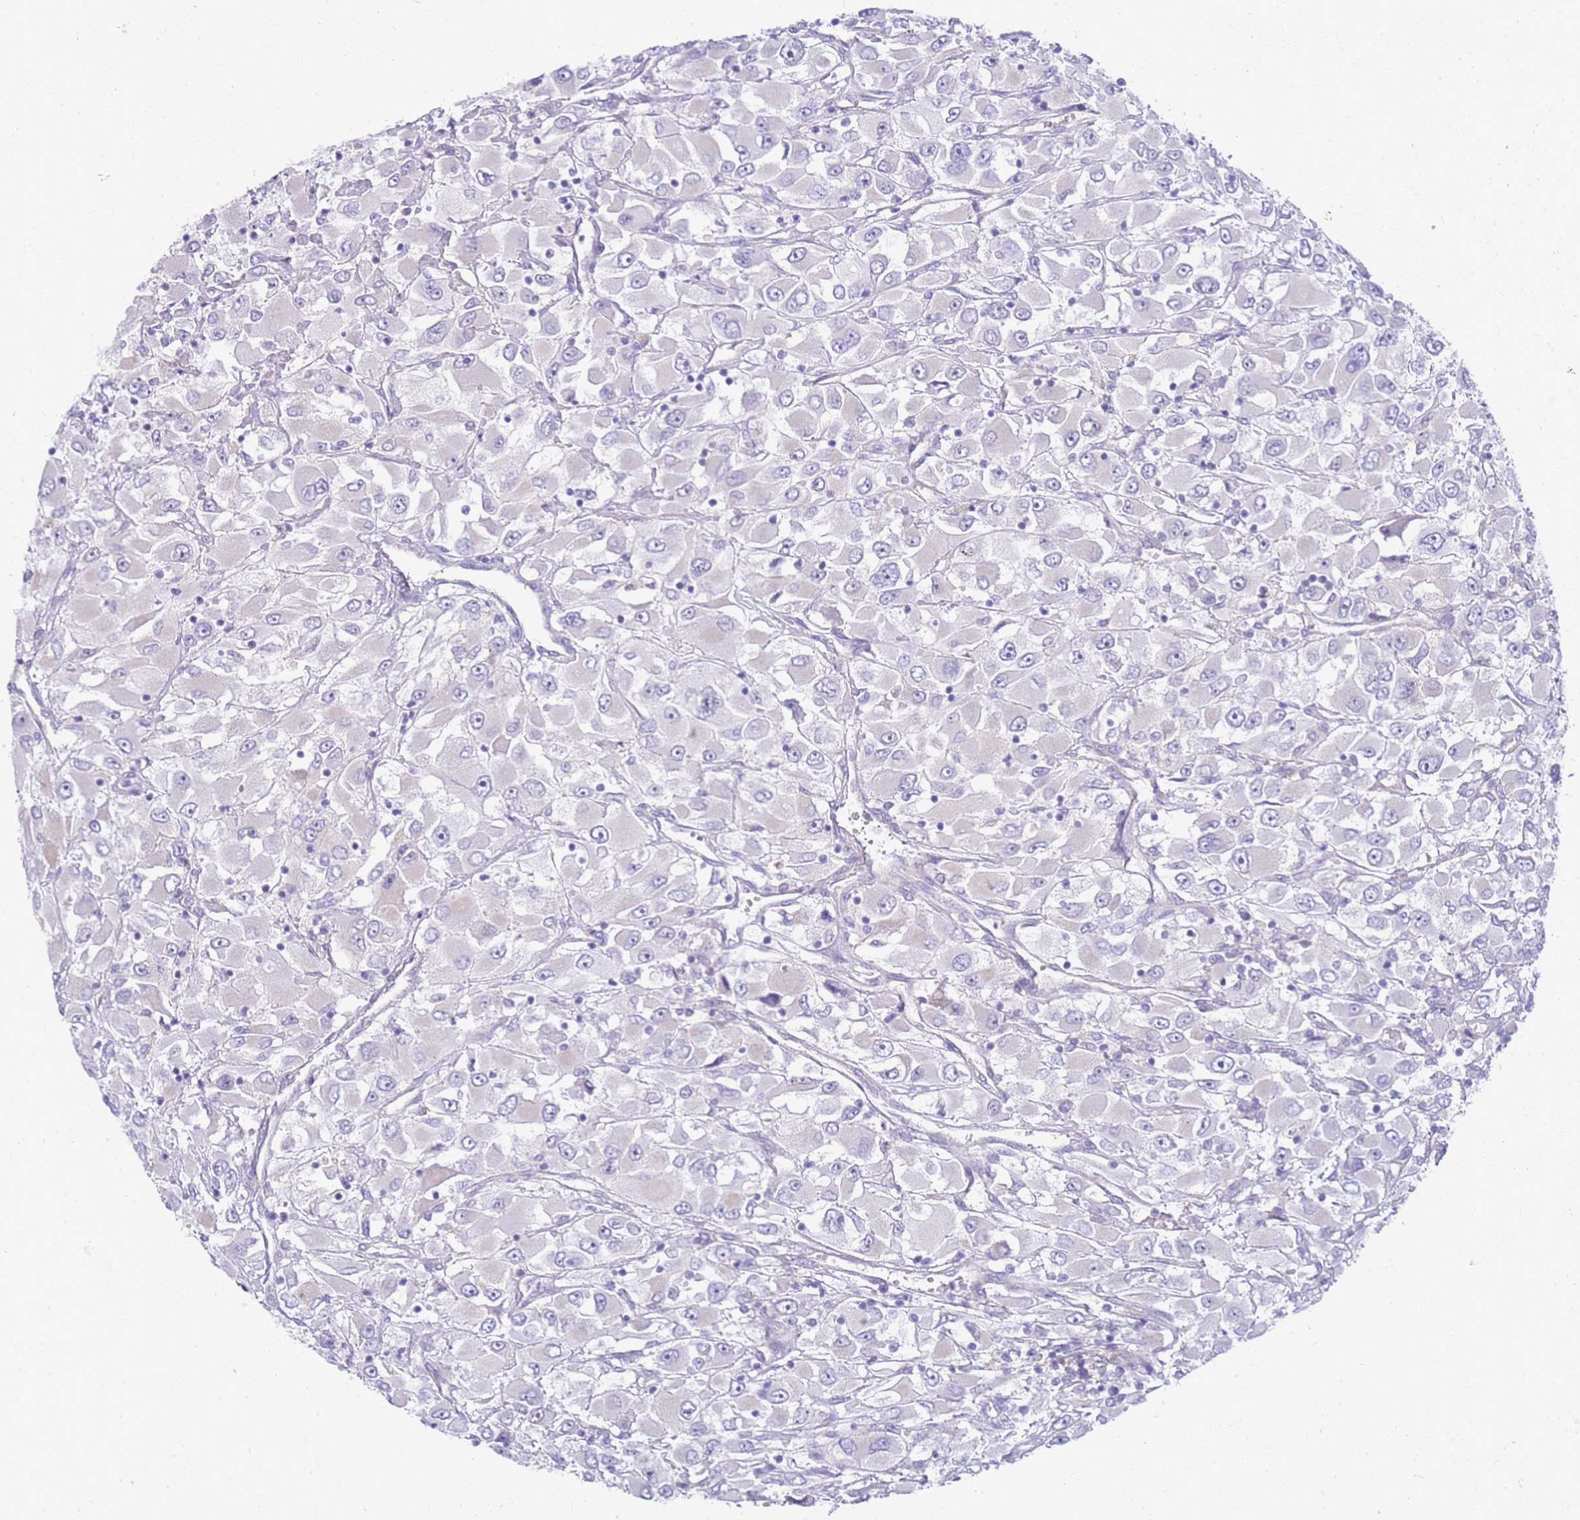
{"staining": {"intensity": "negative", "quantity": "none", "location": "none"}, "tissue": "renal cancer", "cell_type": "Tumor cells", "image_type": "cancer", "snomed": [{"axis": "morphology", "description": "Adenocarcinoma, NOS"}, {"axis": "topography", "description": "Kidney"}], "caption": "Renal adenocarcinoma was stained to show a protein in brown. There is no significant expression in tumor cells. The staining was performed using DAB to visualize the protein expression in brown, while the nuclei were stained in blue with hematoxylin (Magnification: 20x).", "gene": "STK25", "patient": {"sex": "female", "age": 52}}